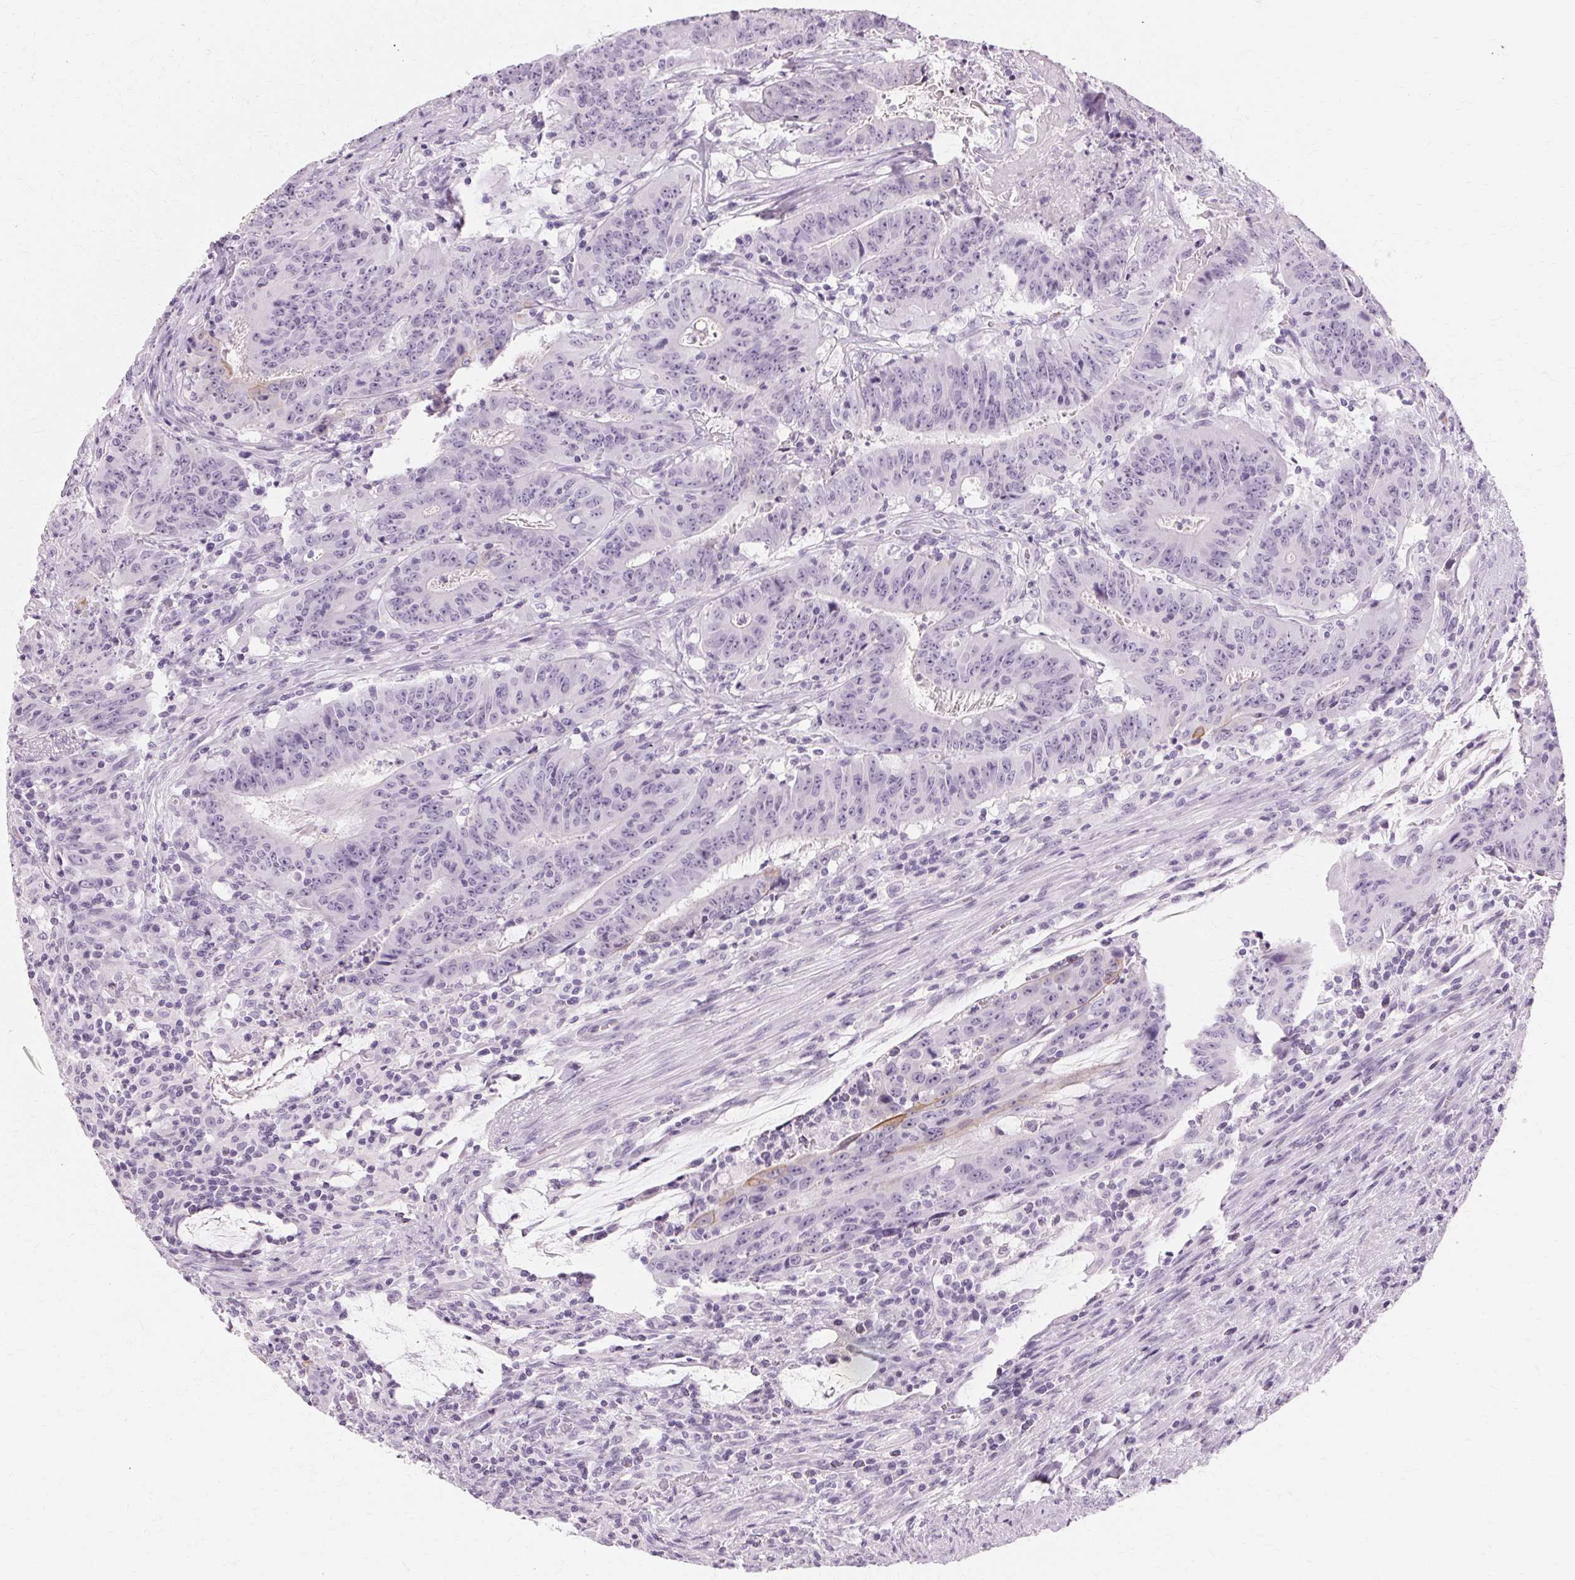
{"staining": {"intensity": "negative", "quantity": "none", "location": "none"}, "tissue": "colorectal cancer", "cell_type": "Tumor cells", "image_type": "cancer", "snomed": [{"axis": "morphology", "description": "Adenocarcinoma, NOS"}, {"axis": "topography", "description": "Colon"}], "caption": "Adenocarcinoma (colorectal) was stained to show a protein in brown. There is no significant positivity in tumor cells. The staining is performed using DAB brown chromogen with nuclei counter-stained in using hematoxylin.", "gene": "KRT6C", "patient": {"sex": "male", "age": 33}}